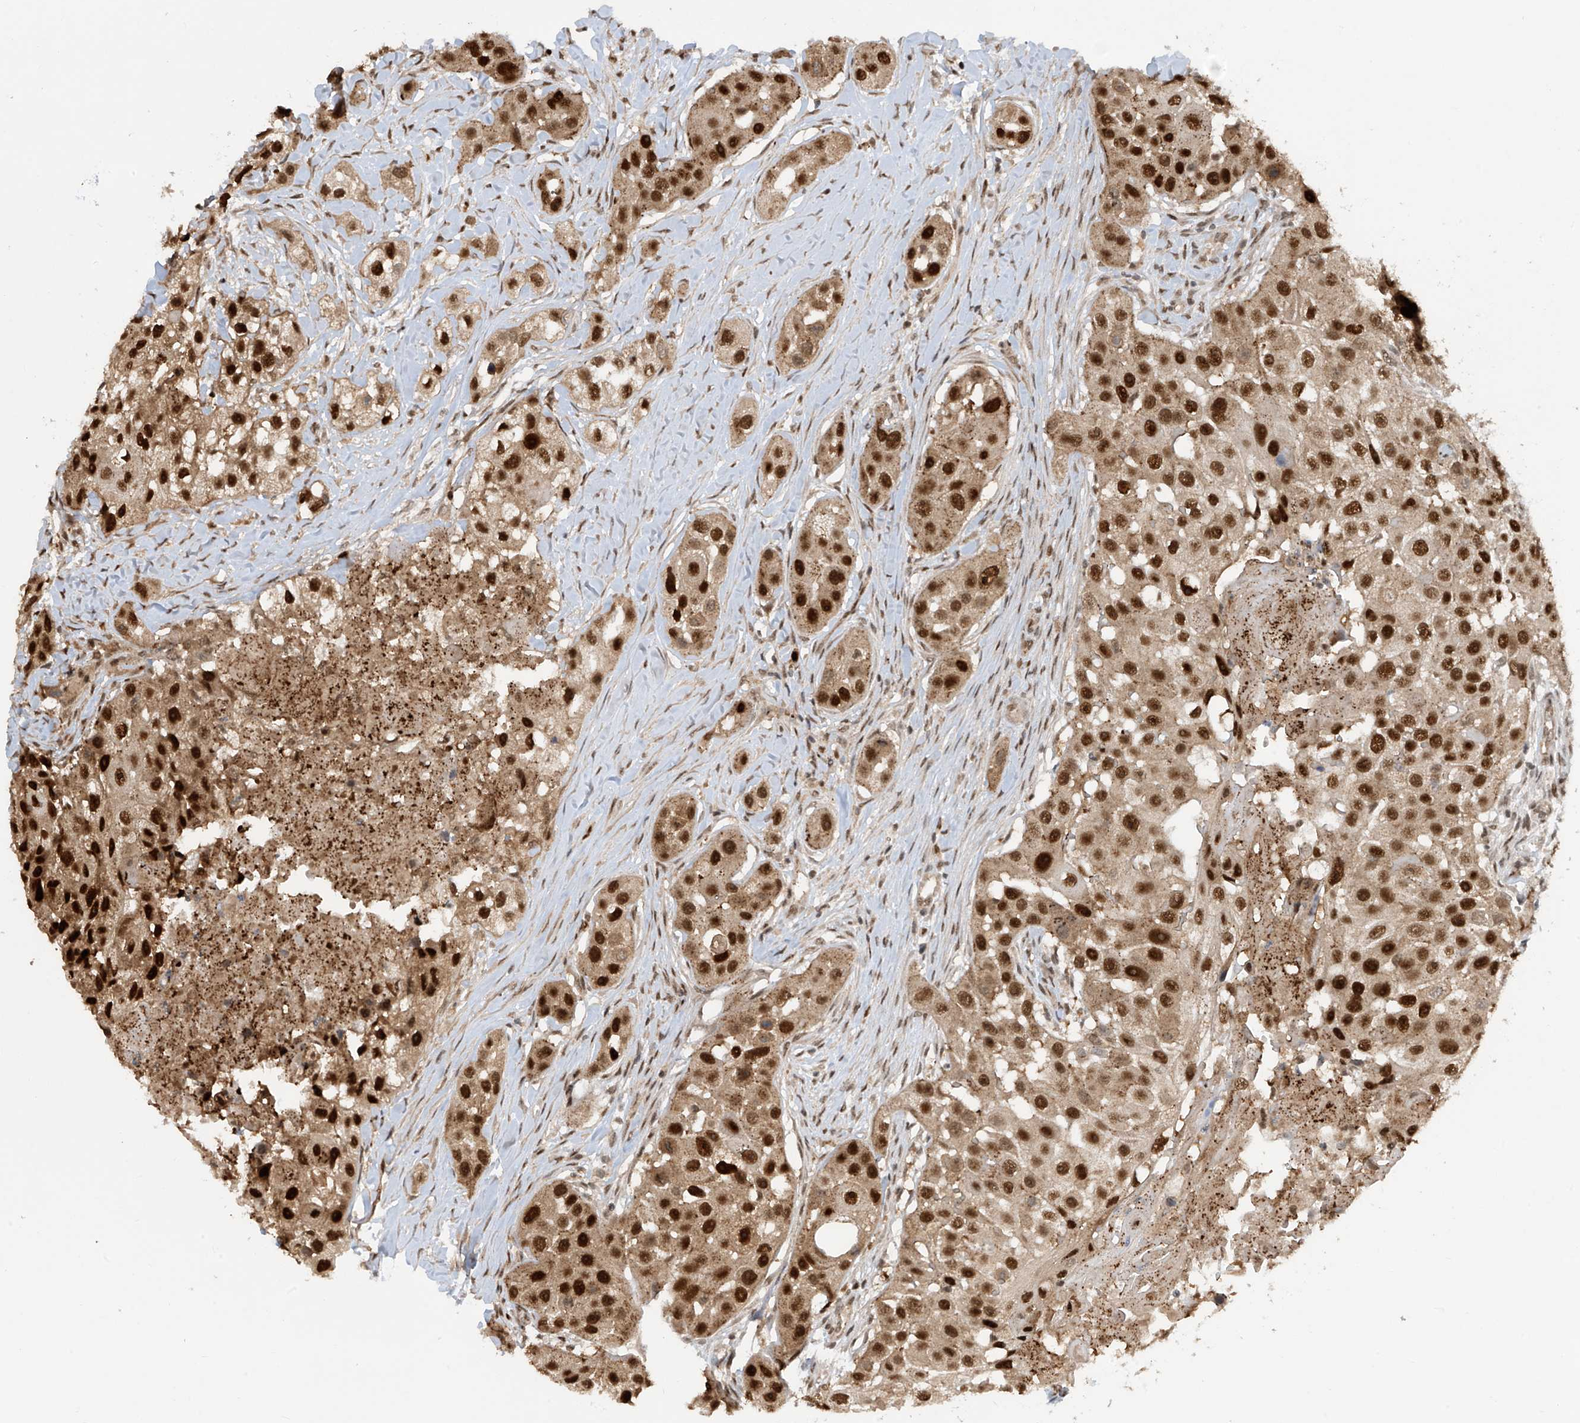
{"staining": {"intensity": "strong", "quantity": ">75%", "location": "cytoplasmic/membranous,nuclear"}, "tissue": "head and neck cancer", "cell_type": "Tumor cells", "image_type": "cancer", "snomed": [{"axis": "morphology", "description": "Normal tissue, NOS"}, {"axis": "morphology", "description": "Squamous cell carcinoma, NOS"}, {"axis": "topography", "description": "Skeletal muscle"}, {"axis": "topography", "description": "Head-Neck"}], "caption": "Strong cytoplasmic/membranous and nuclear expression for a protein is seen in approximately >75% of tumor cells of squamous cell carcinoma (head and neck) using immunohistochemistry.", "gene": "LAGE3", "patient": {"sex": "male", "age": 51}}